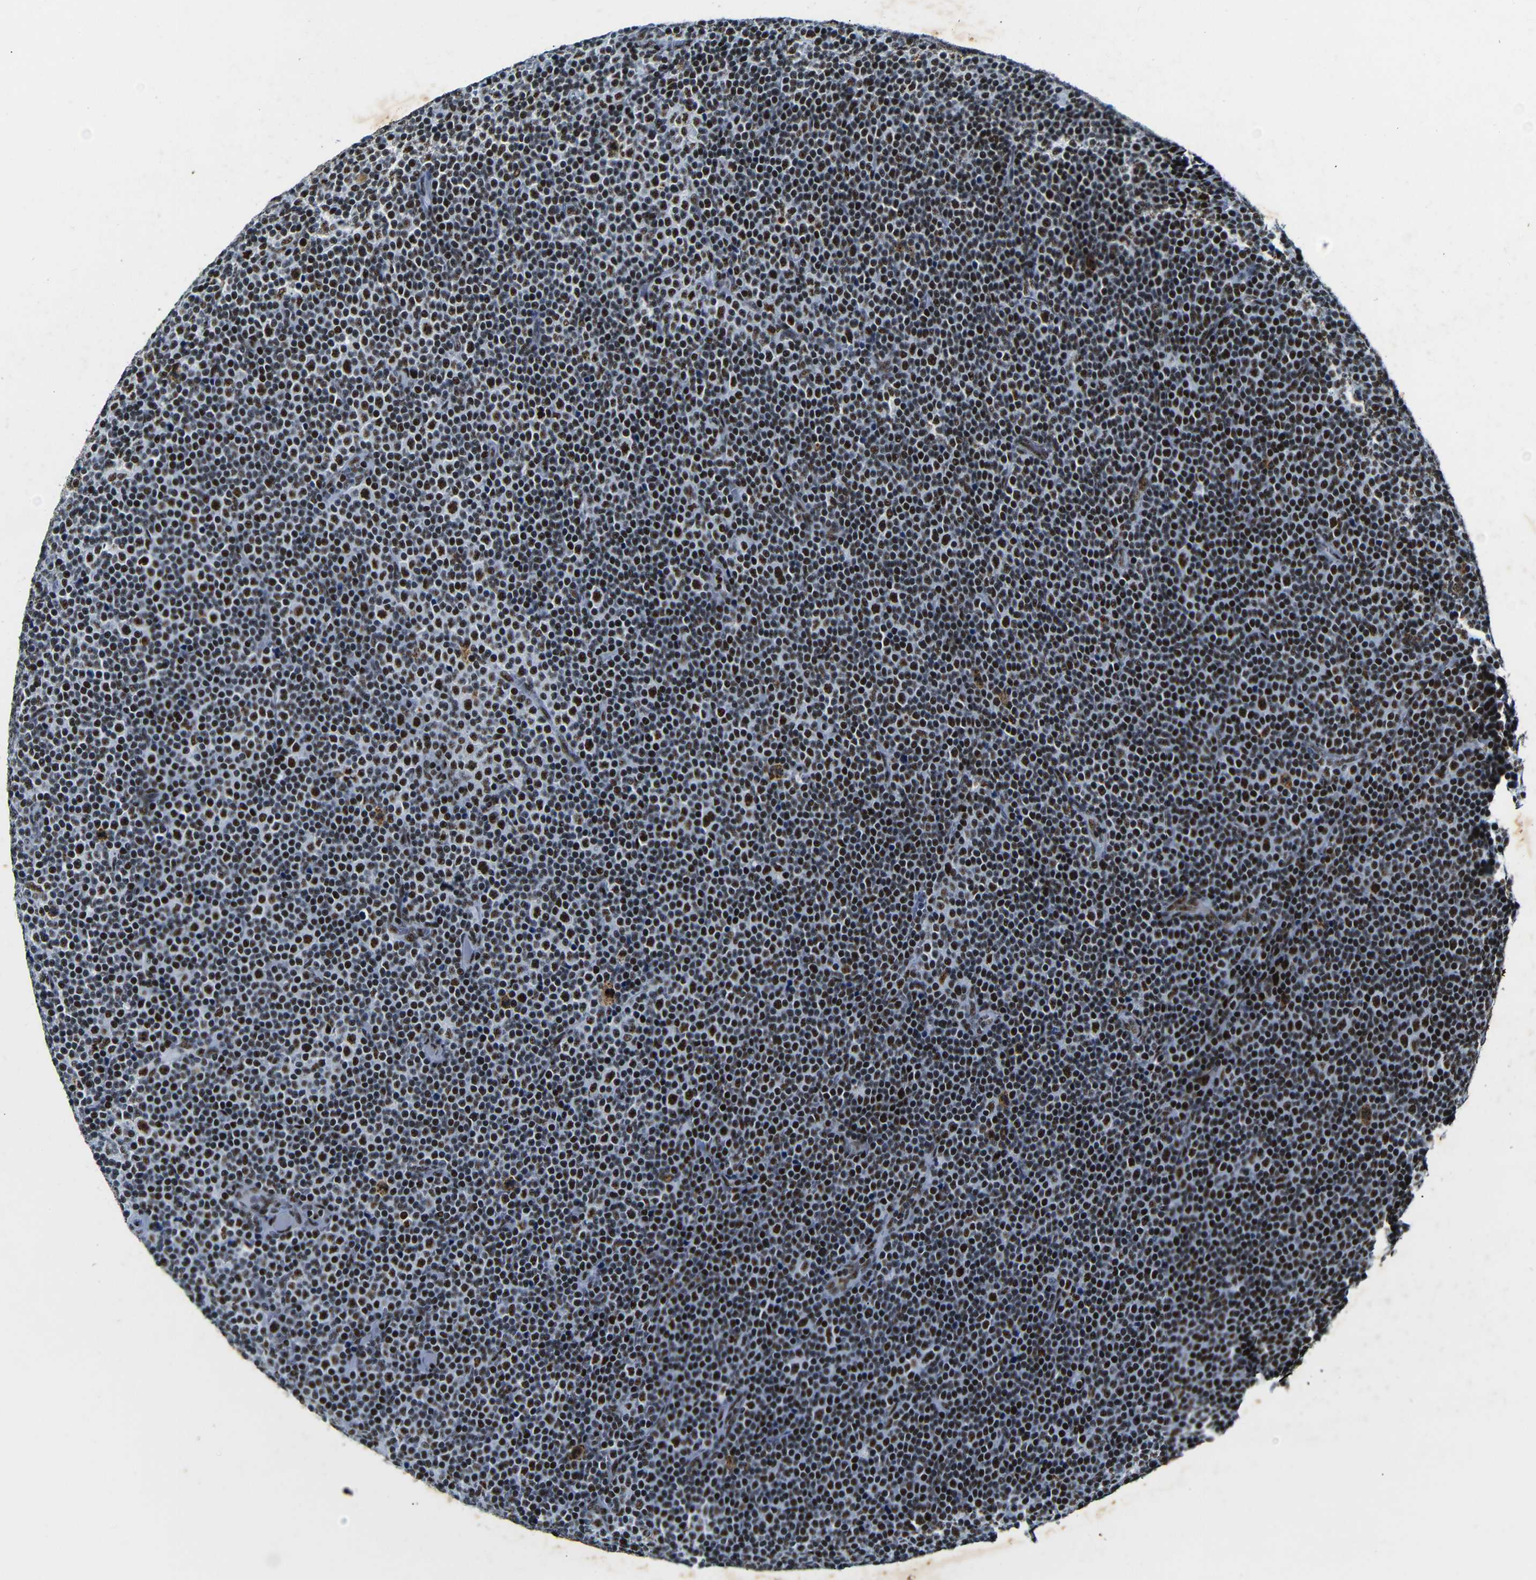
{"staining": {"intensity": "strong", "quantity": ">75%", "location": "nuclear"}, "tissue": "lymphoma", "cell_type": "Tumor cells", "image_type": "cancer", "snomed": [{"axis": "morphology", "description": "Malignant lymphoma, non-Hodgkin's type, Low grade"}, {"axis": "topography", "description": "Lymph node"}], "caption": "A brown stain shows strong nuclear staining of a protein in lymphoma tumor cells.", "gene": "SRSF1", "patient": {"sex": "female", "age": 67}}